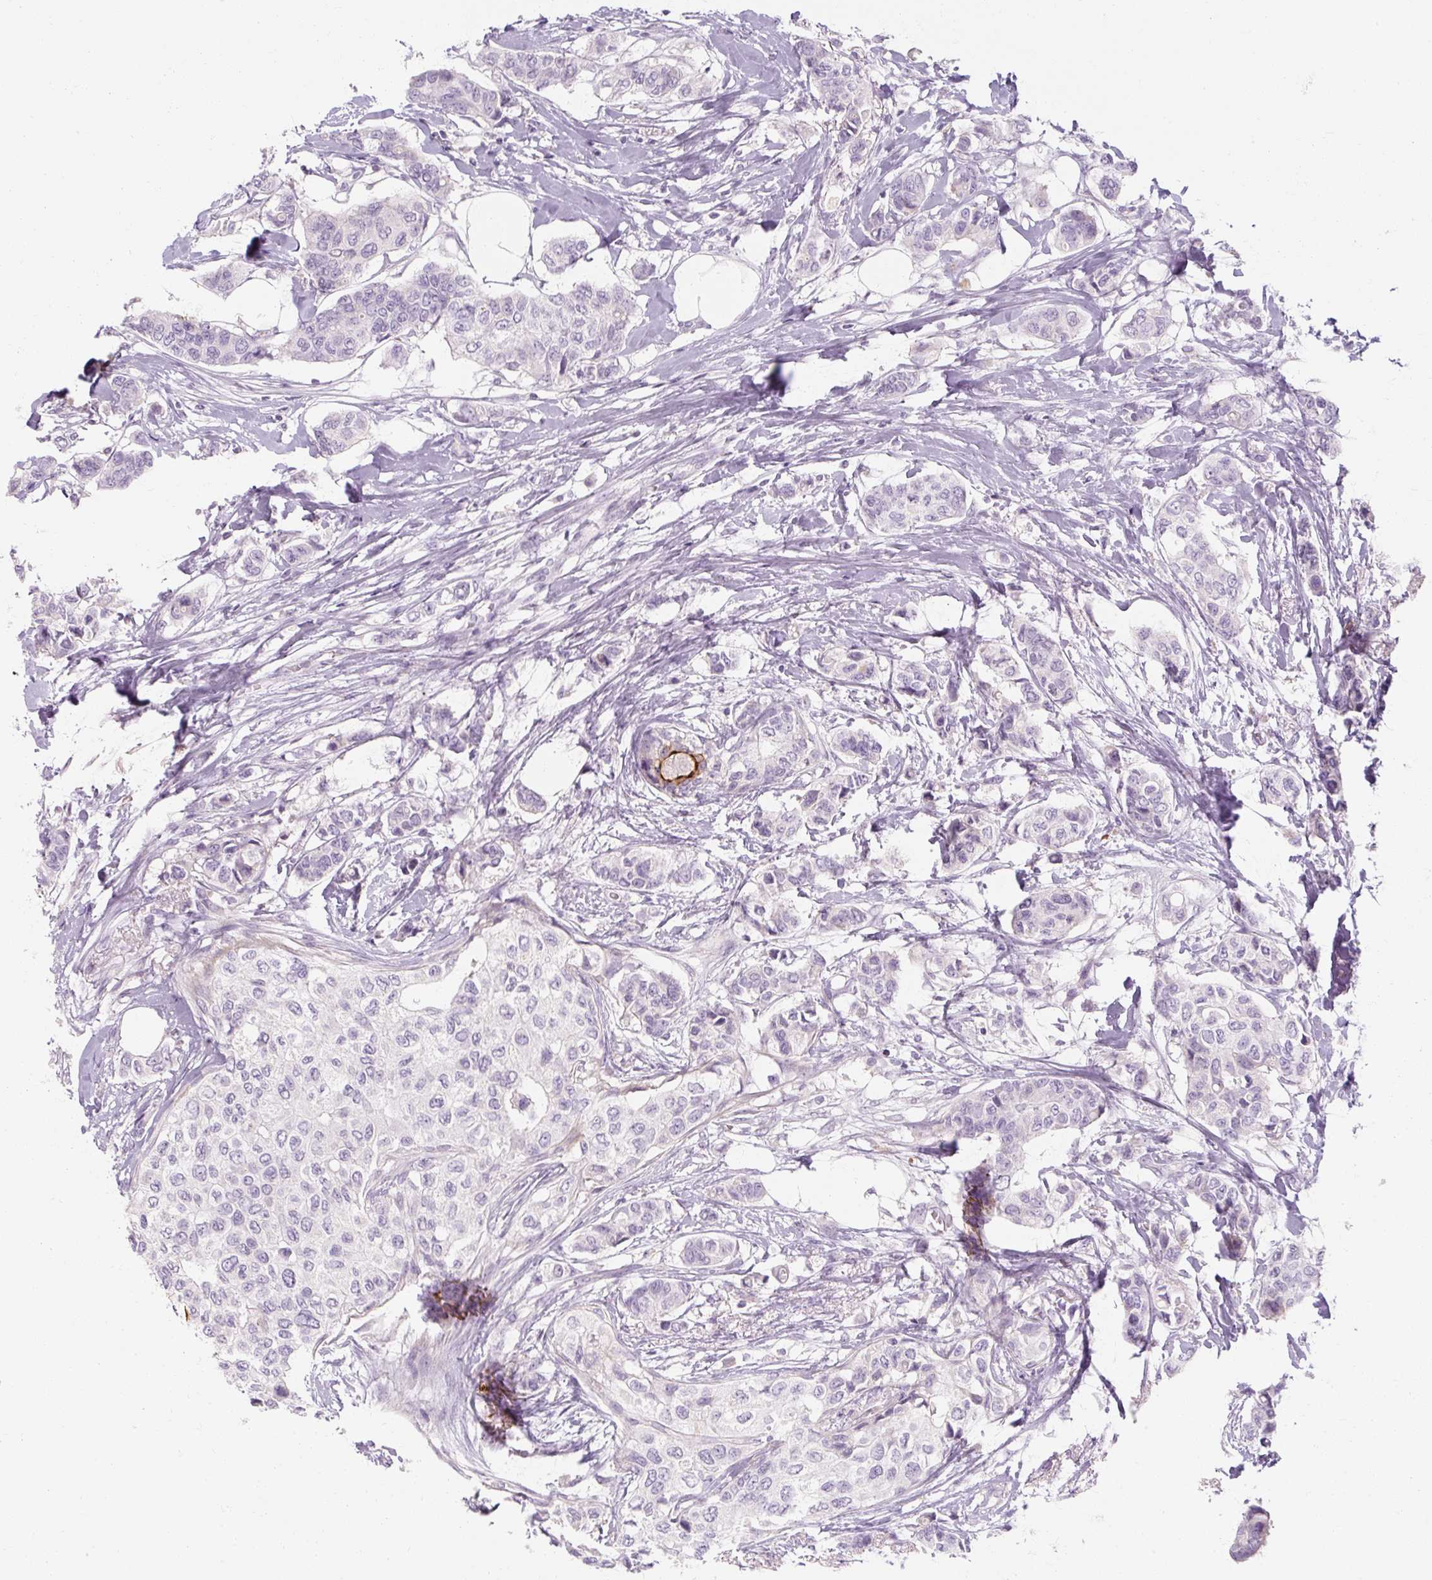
{"staining": {"intensity": "negative", "quantity": "none", "location": "none"}, "tissue": "breast cancer", "cell_type": "Tumor cells", "image_type": "cancer", "snomed": [{"axis": "morphology", "description": "Lobular carcinoma"}, {"axis": "topography", "description": "Breast"}], "caption": "DAB (3,3'-diaminobenzidine) immunohistochemical staining of human lobular carcinoma (breast) shows no significant staining in tumor cells. (Immunohistochemistry, brightfield microscopy, high magnification).", "gene": "NFE2L3", "patient": {"sex": "female", "age": 51}}